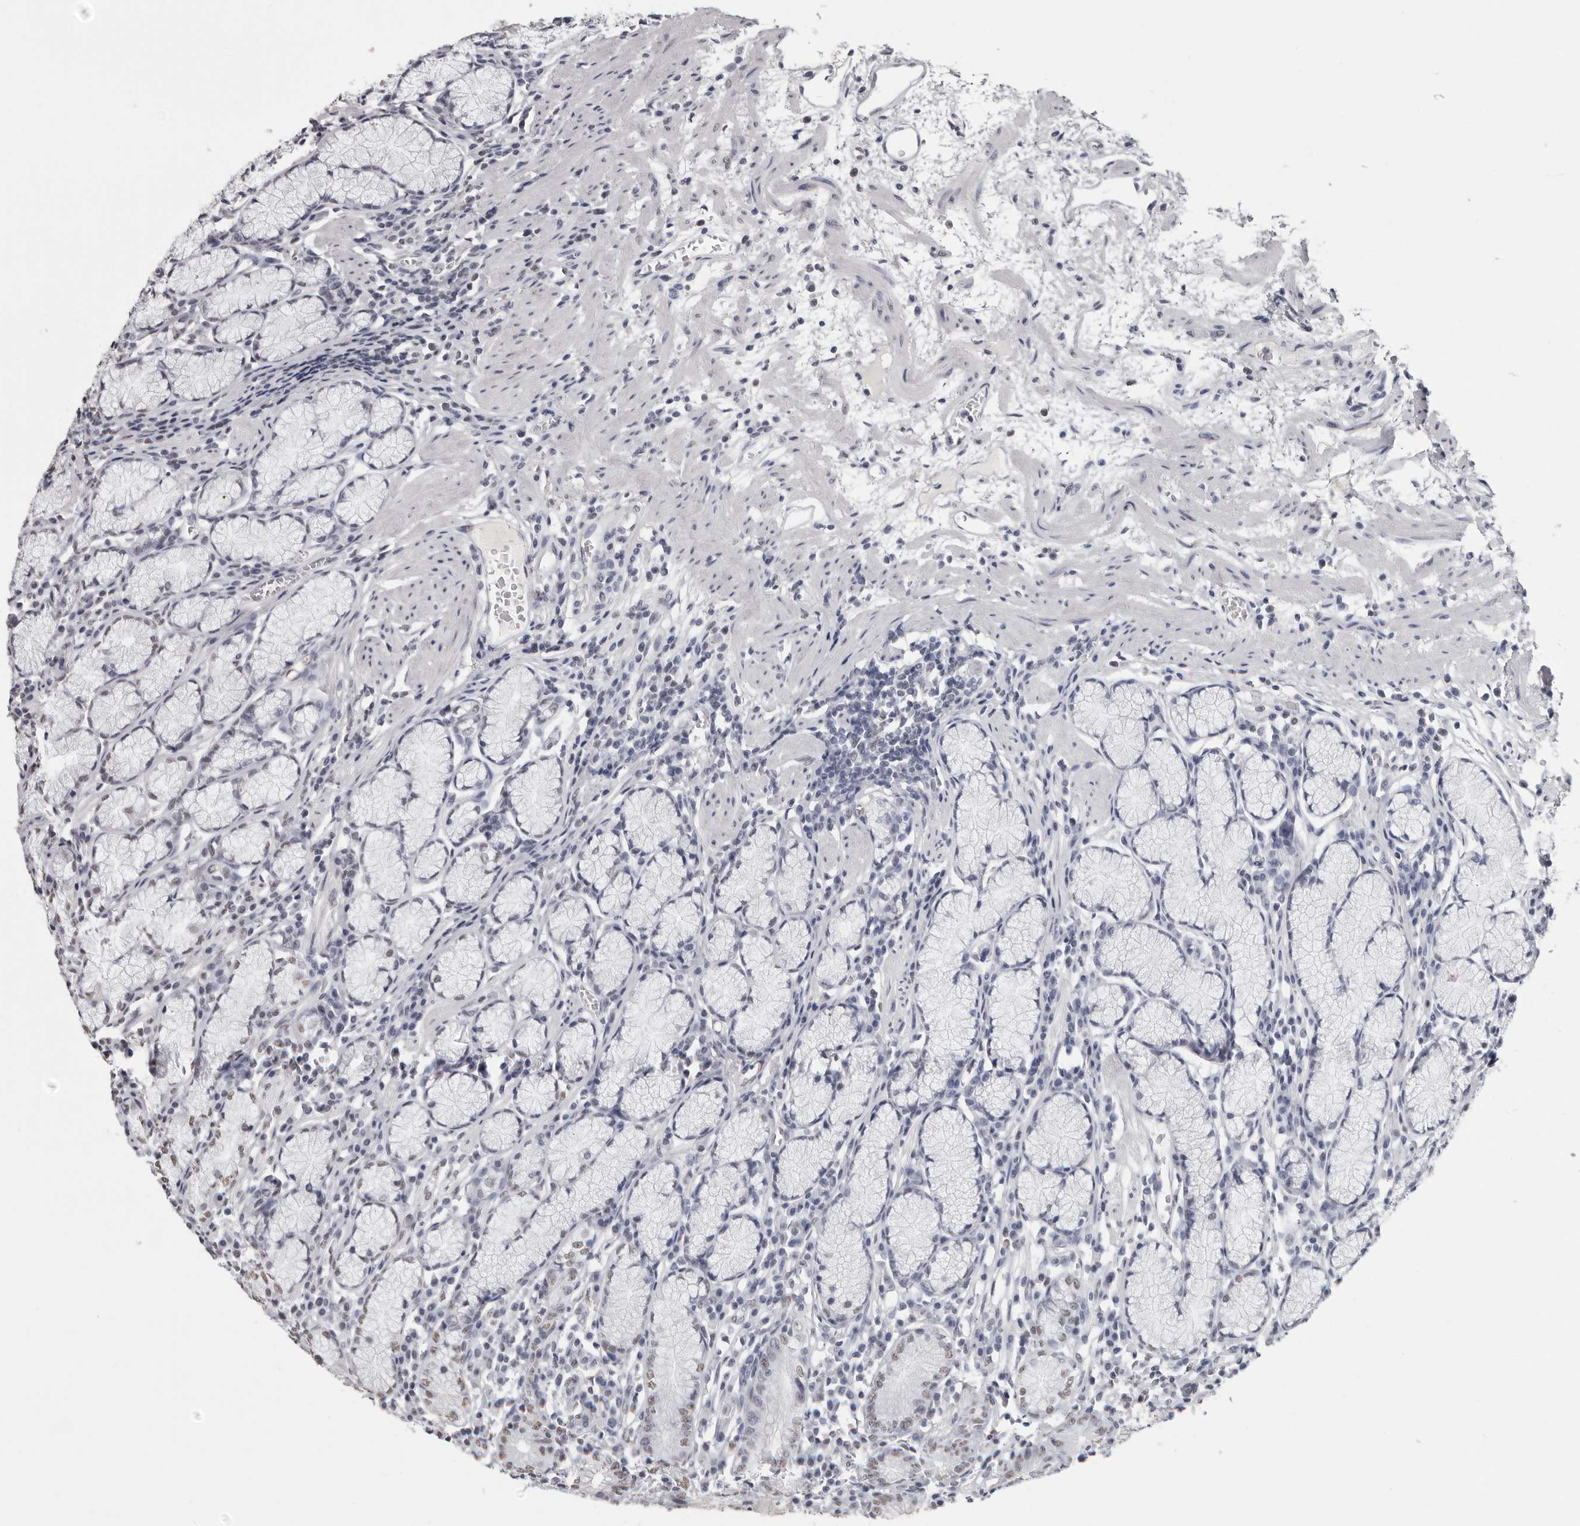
{"staining": {"intensity": "moderate", "quantity": "25%-75%", "location": "nuclear"}, "tissue": "stomach", "cell_type": "Glandular cells", "image_type": "normal", "snomed": [{"axis": "morphology", "description": "Normal tissue, NOS"}, {"axis": "topography", "description": "Stomach"}], "caption": "Stomach stained with a brown dye reveals moderate nuclear positive expression in approximately 25%-75% of glandular cells.", "gene": "SCAF4", "patient": {"sex": "male", "age": 55}}